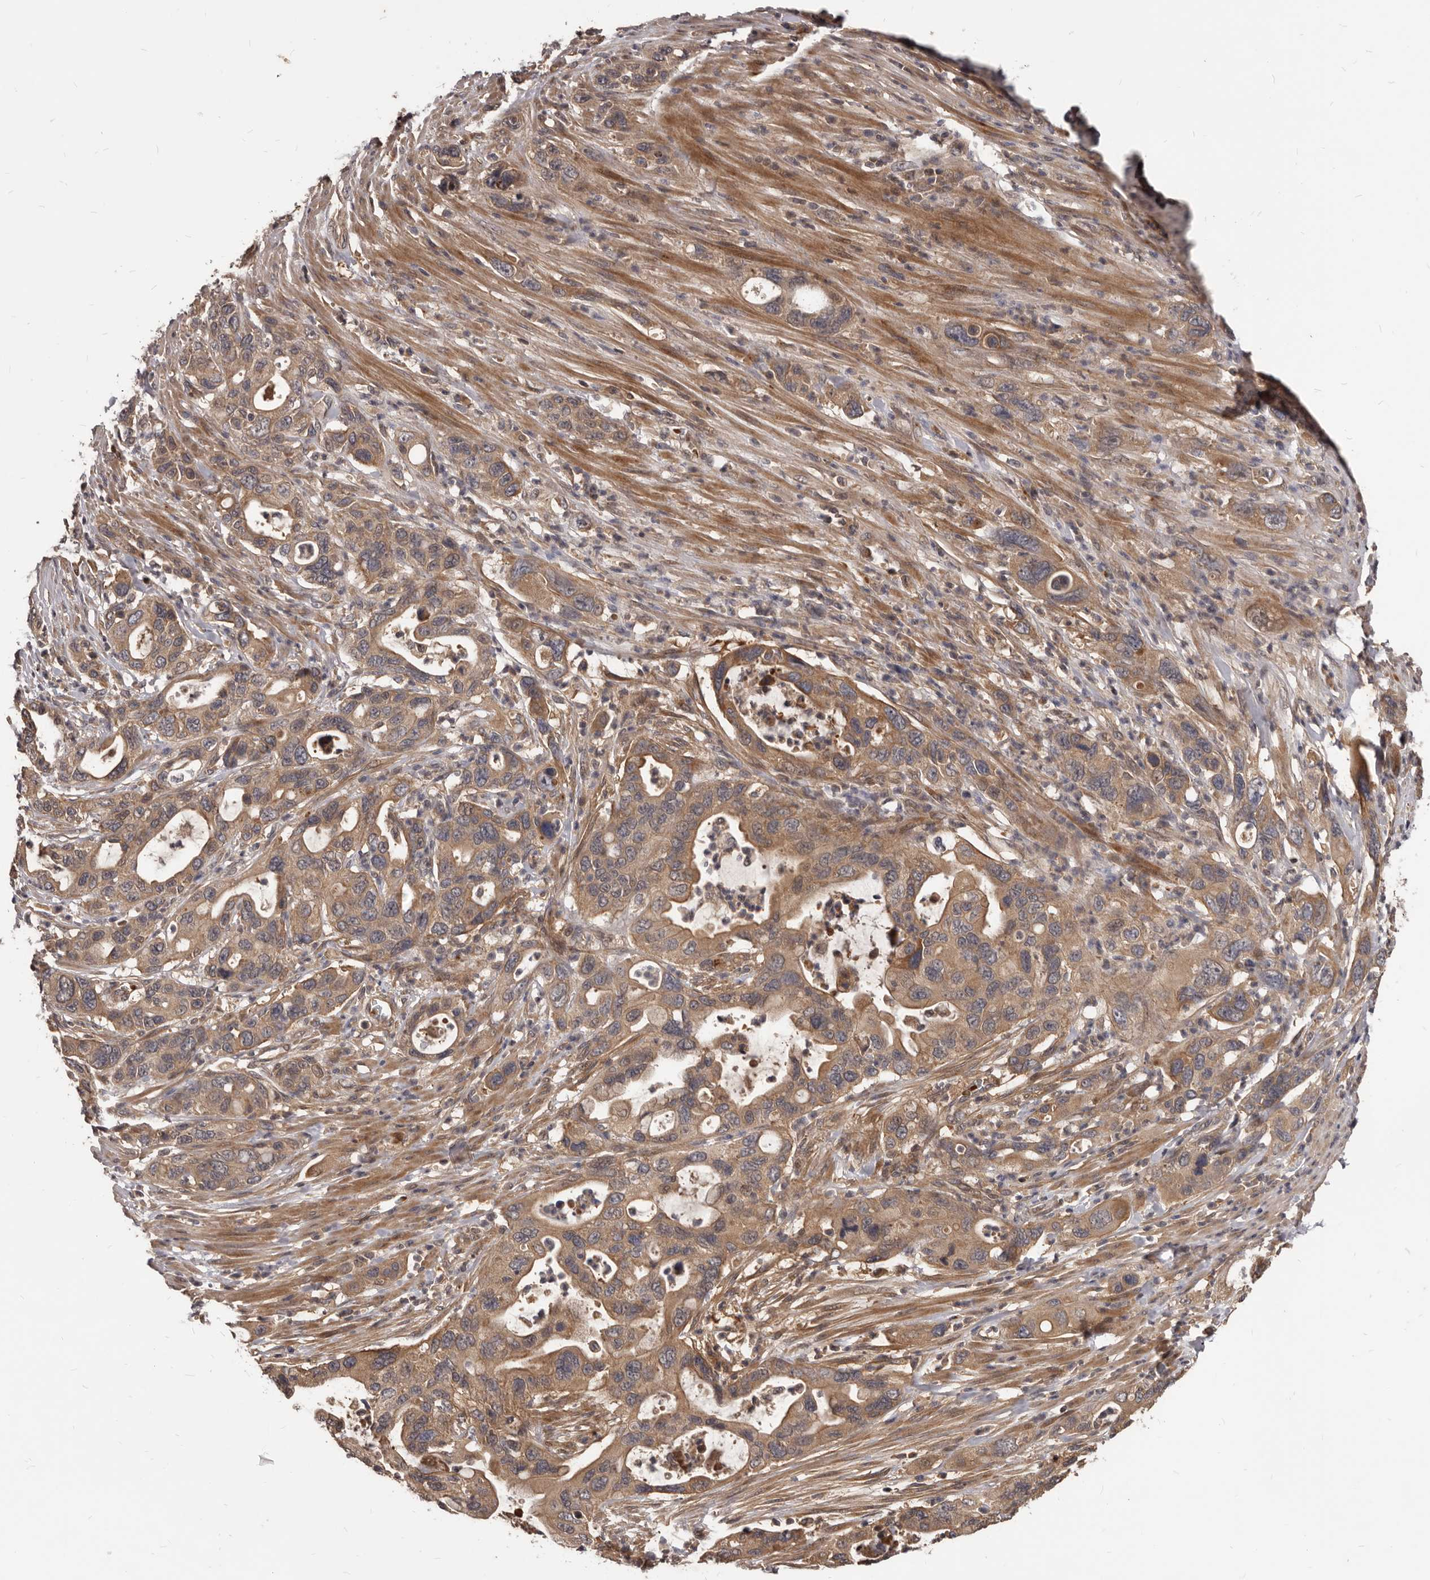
{"staining": {"intensity": "moderate", "quantity": ">75%", "location": "cytoplasmic/membranous"}, "tissue": "pancreatic cancer", "cell_type": "Tumor cells", "image_type": "cancer", "snomed": [{"axis": "morphology", "description": "Adenocarcinoma, NOS"}, {"axis": "topography", "description": "Pancreas"}], "caption": "Tumor cells demonstrate medium levels of moderate cytoplasmic/membranous positivity in about >75% of cells in adenocarcinoma (pancreatic).", "gene": "GABPB2", "patient": {"sex": "female", "age": 71}}